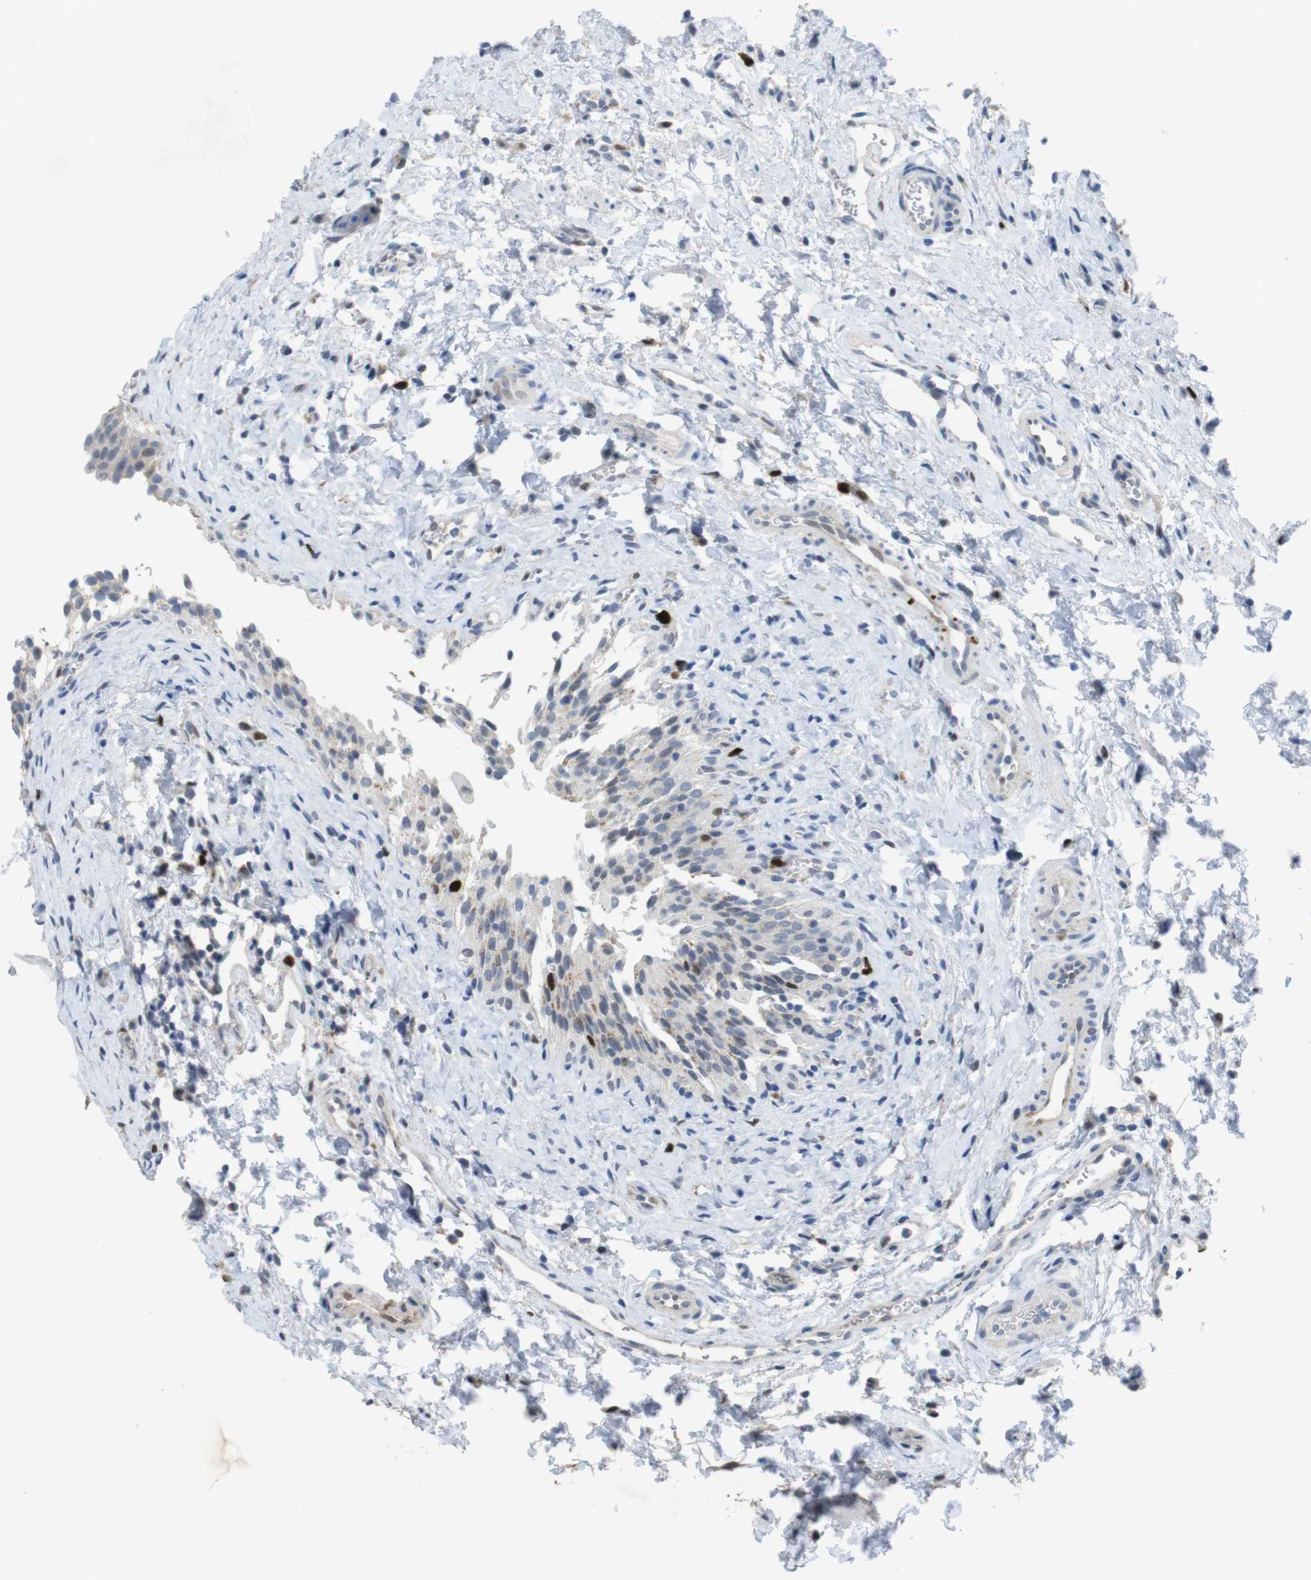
{"staining": {"intensity": "strong", "quantity": "<25%", "location": "cytoplasmic/membranous,nuclear"}, "tissue": "urinary bladder", "cell_type": "Urothelial cells", "image_type": "normal", "snomed": [{"axis": "morphology", "description": "Normal tissue, NOS"}, {"axis": "topography", "description": "Urinary bladder"}], "caption": "Protein expression analysis of normal urinary bladder displays strong cytoplasmic/membranous,nuclear expression in approximately <25% of urothelial cells.", "gene": "KPNA2", "patient": {"sex": "male", "age": 51}}